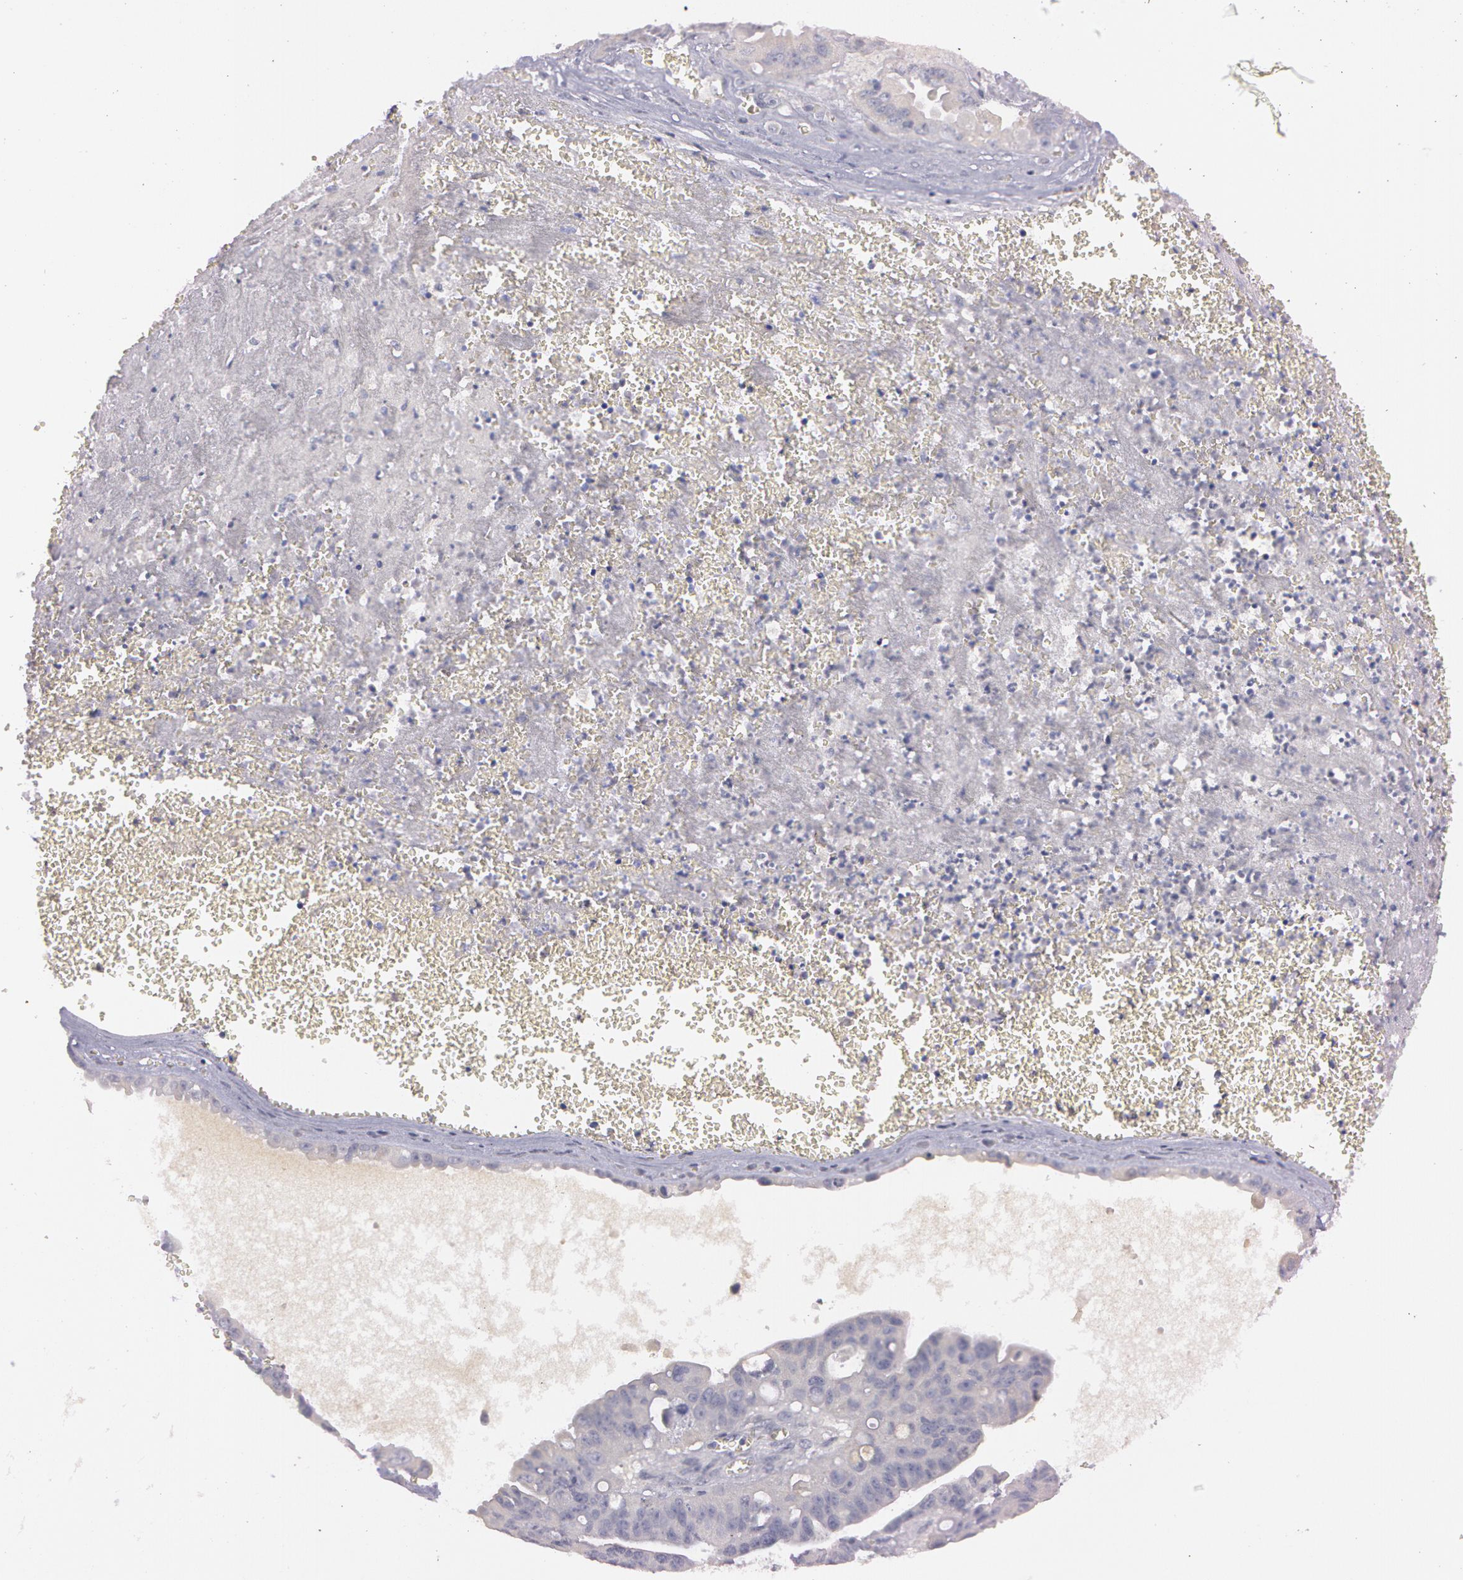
{"staining": {"intensity": "negative", "quantity": "none", "location": "none"}, "tissue": "ovarian cancer", "cell_type": "Tumor cells", "image_type": "cancer", "snomed": [{"axis": "morphology", "description": "Carcinoma, endometroid"}, {"axis": "topography", "description": "Ovary"}], "caption": "Tumor cells show no significant protein staining in ovarian endometroid carcinoma.", "gene": "MXRA5", "patient": {"sex": "female", "age": 85}}